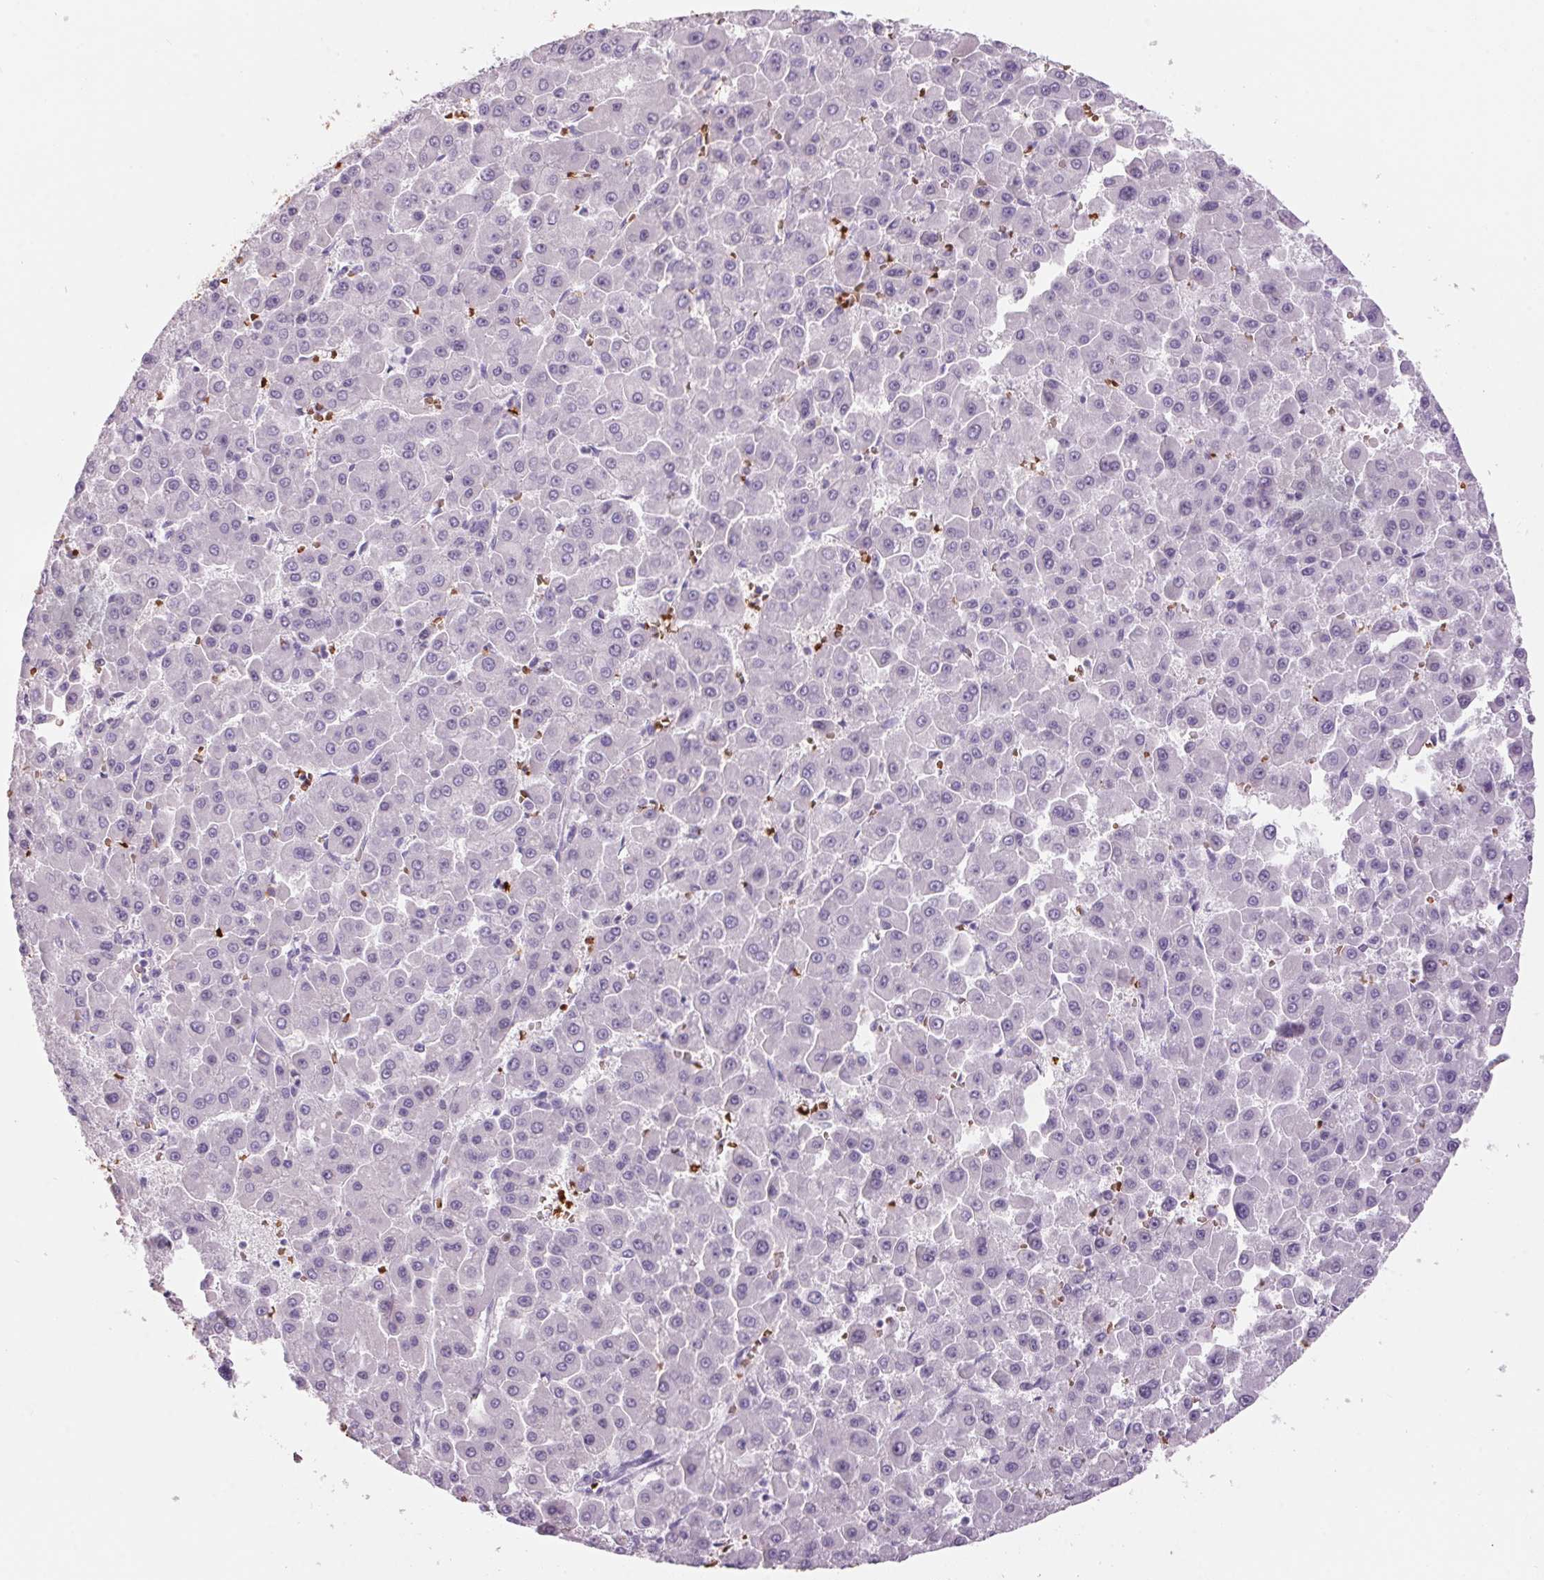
{"staining": {"intensity": "negative", "quantity": "none", "location": "none"}, "tissue": "liver cancer", "cell_type": "Tumor cells", "image_type": "cancer", "snomed": [{"axis": "morphology", "description": "Carcinoma, Hepatocellular, NOS"}, {"axis": "topography", "description": "Liver"}], "caption": "IHC histopathology image of neoplastic tissue: human hepatocellular carcinoma (liver) stained with DAB (3,3'-diaminobenzidine) shows no significant protein expression in tumor cells.", "gene": "HBQ1", "patient": {"sex": "male", "age": 78}}